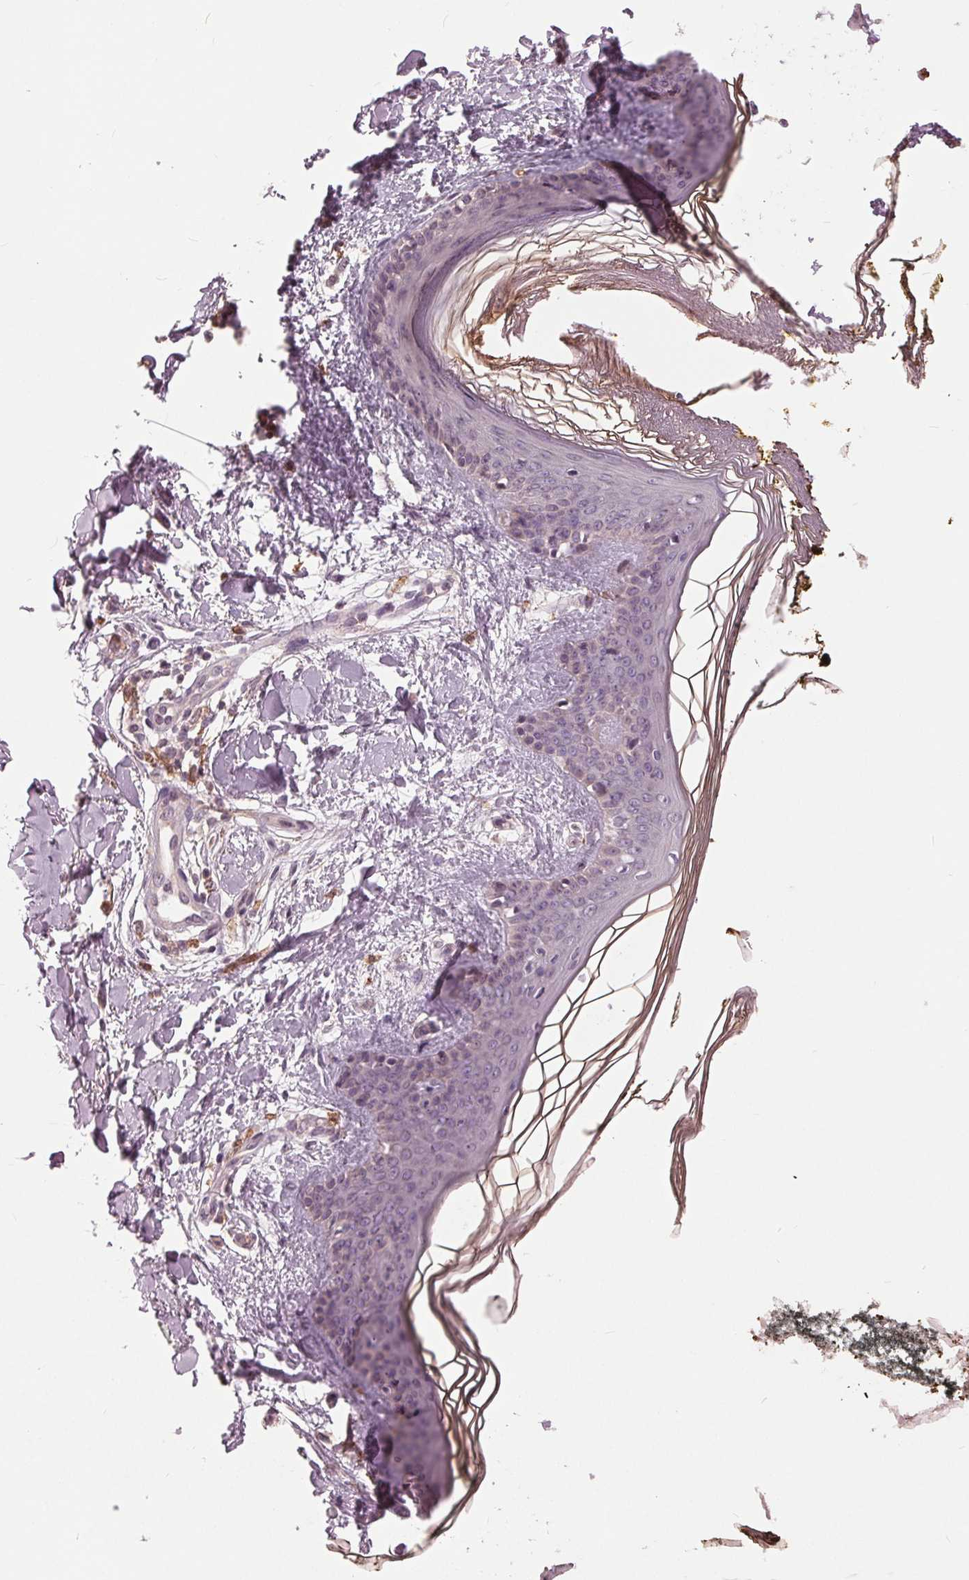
{"staining": {"intensity": "negative", "quantity": "none", "location": "none"}, "tissue": "skin", "cell_type": "Fibroblasts", "image_type": "normal", "snomed": [{"axis": "morphology", "description": "Normal tissue, NOS"}, {"axis": "topography", "description": "Skin"}], "caption": "Skin stained for a protein using IHC shows no staining fibroblasts.", "gene": "SIGLEC6", "patient": {"sex": "female", "age": 34}}